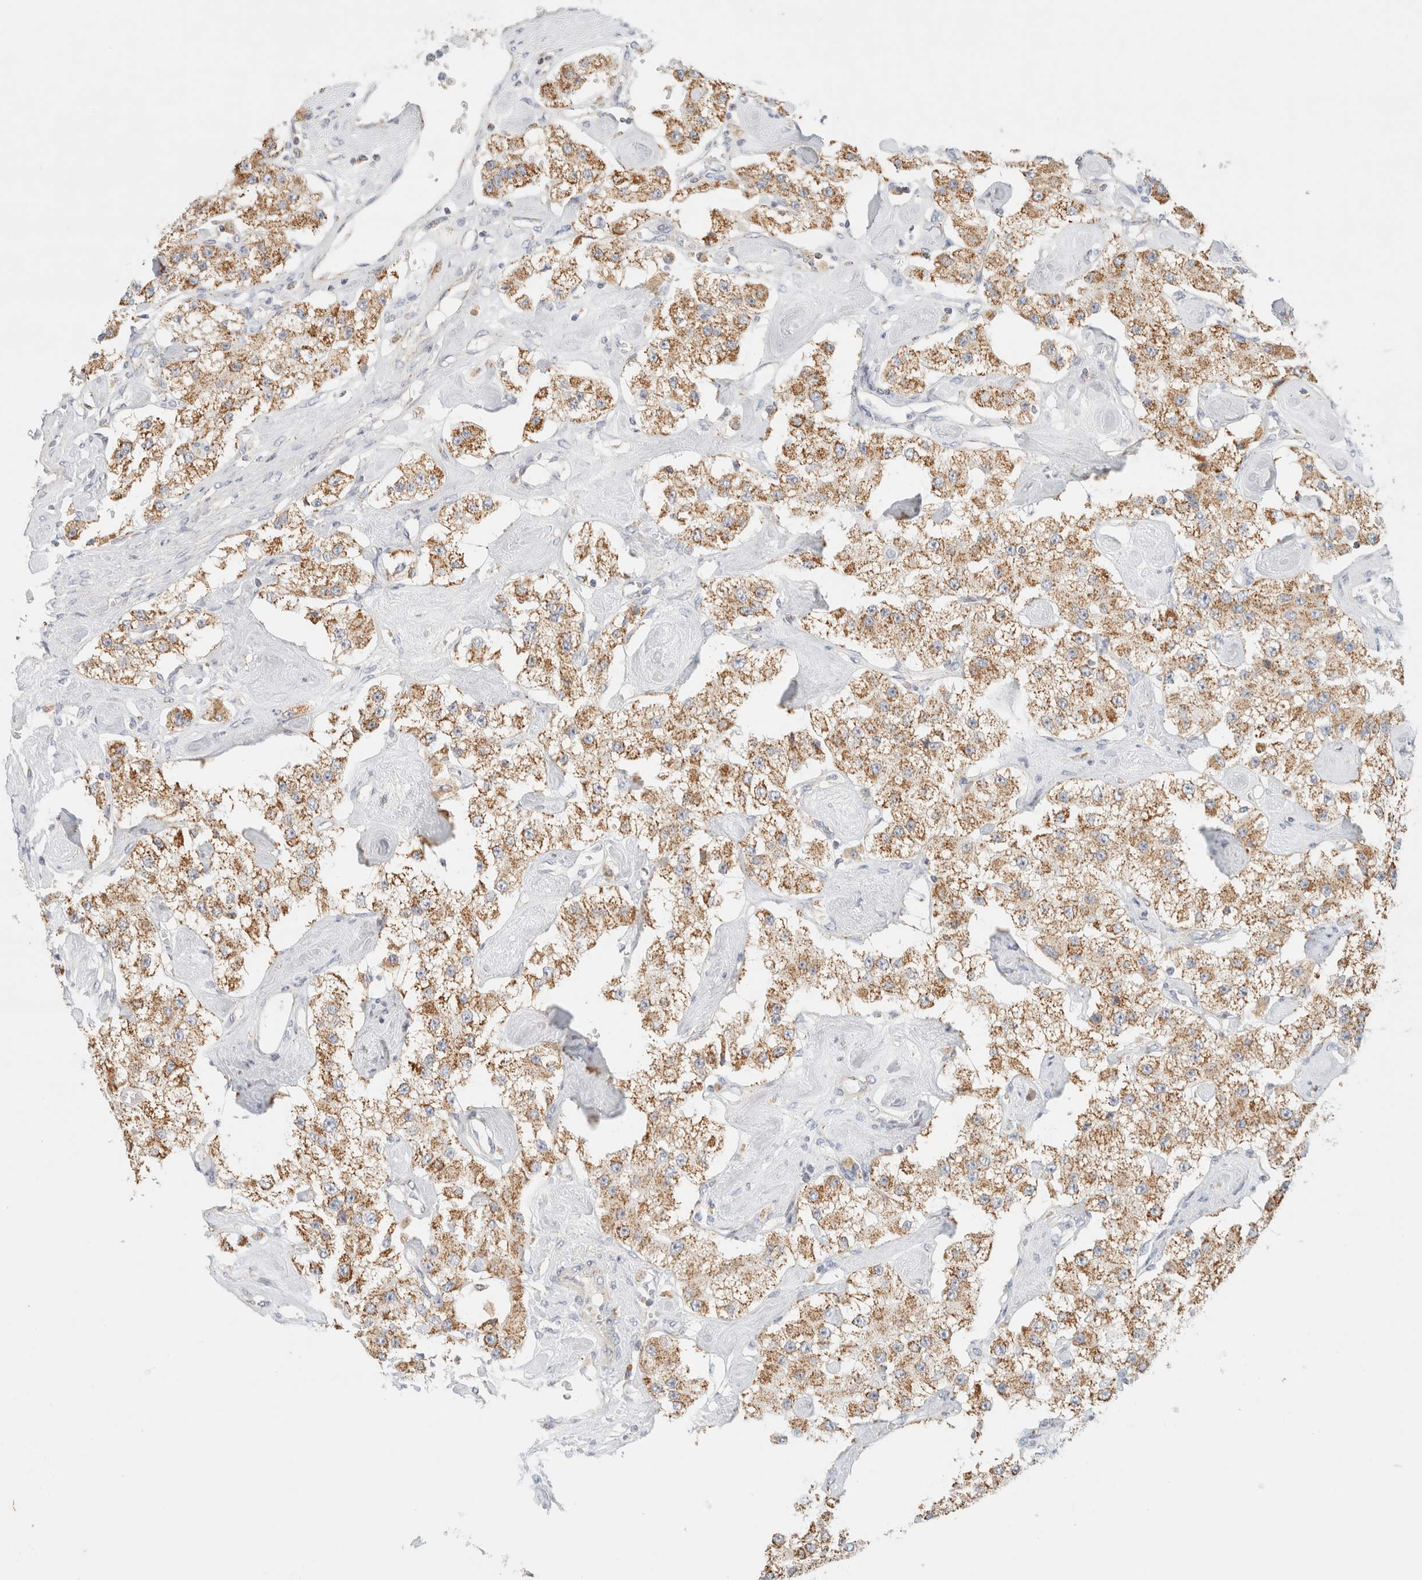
{"staining": {"intensity": "moderate", "quantity": ">75%", "location": "cytoplasmic/membranous"}, "tissue": "carcinoid", "cell_type": "Tumor cells", "image_type": "cancer", "snomed": [{"axis": "morphology", "description": "Carcinoid, malignant, NOS"}, {"axis": "topography", "description": "Pancreas"}], "caption": "IHC image of carcinoid (malignant) stained for a protein (brown), which reveals medium levels of moderate cytoplasmic/membranous expression in about >75% of tumor cells.", "gene": "HDHD3", "patient": {"sex": "male", "age": 41}}